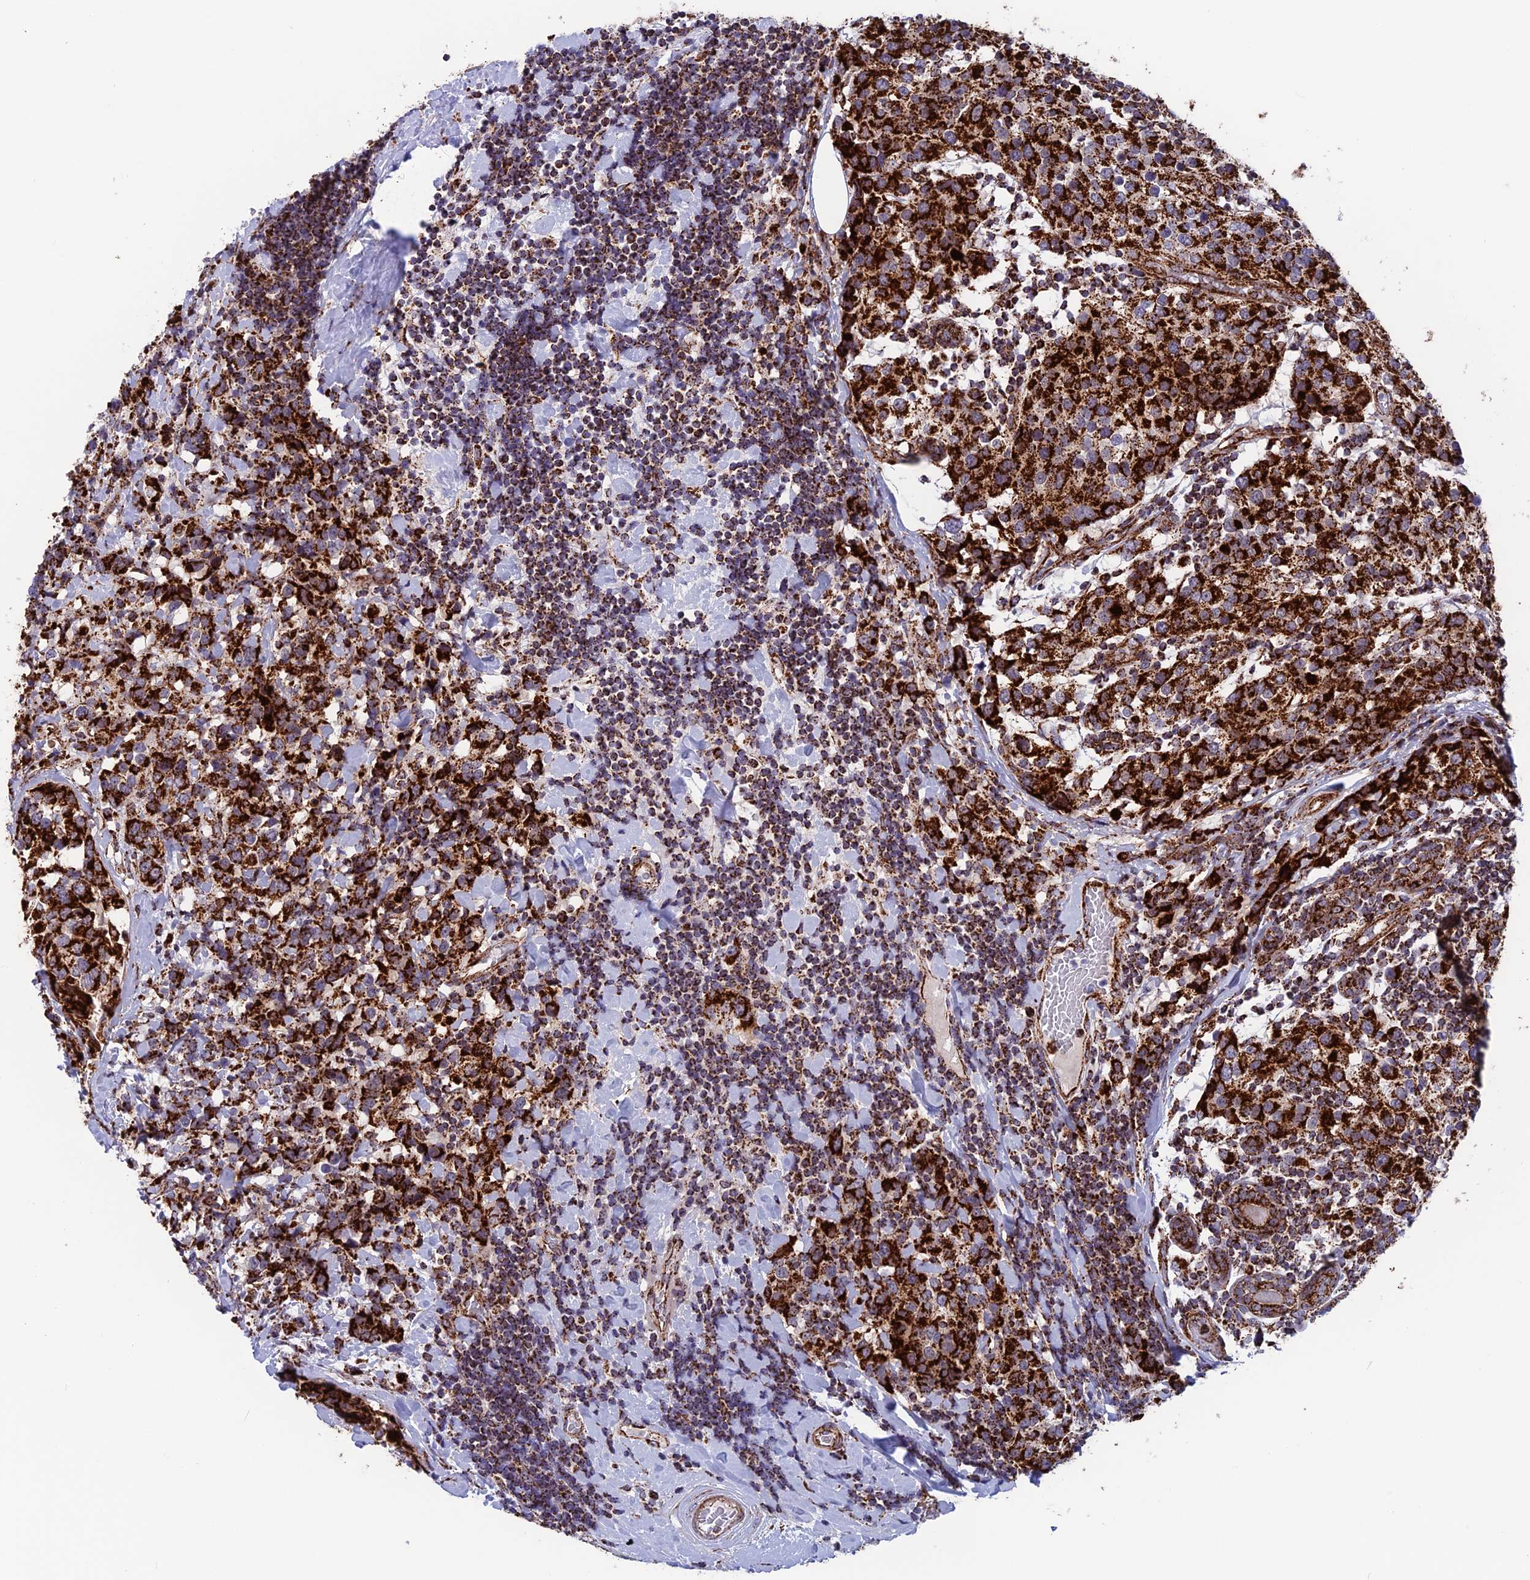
{"staining": {"intensity": "strong", "quantity": ">75%", "location": "cytoplasmic/membranous"}, "tissue": "breast cancer", "cell_type": "Tumor cells", "image_type": "cancer", "snomed": [{"axis": "morphology", "description": "Lobular carcinoma"}, {"axis": "topography", "description": "Breast"}], "caption": "A high amount of strong cytoplasmic/membranous expression is present in approximately >75% of tumor cells in breast lobular carcinoma tissue.", "gene": "MRPS18B", "patient": {"sex": "female", "age": 59}}